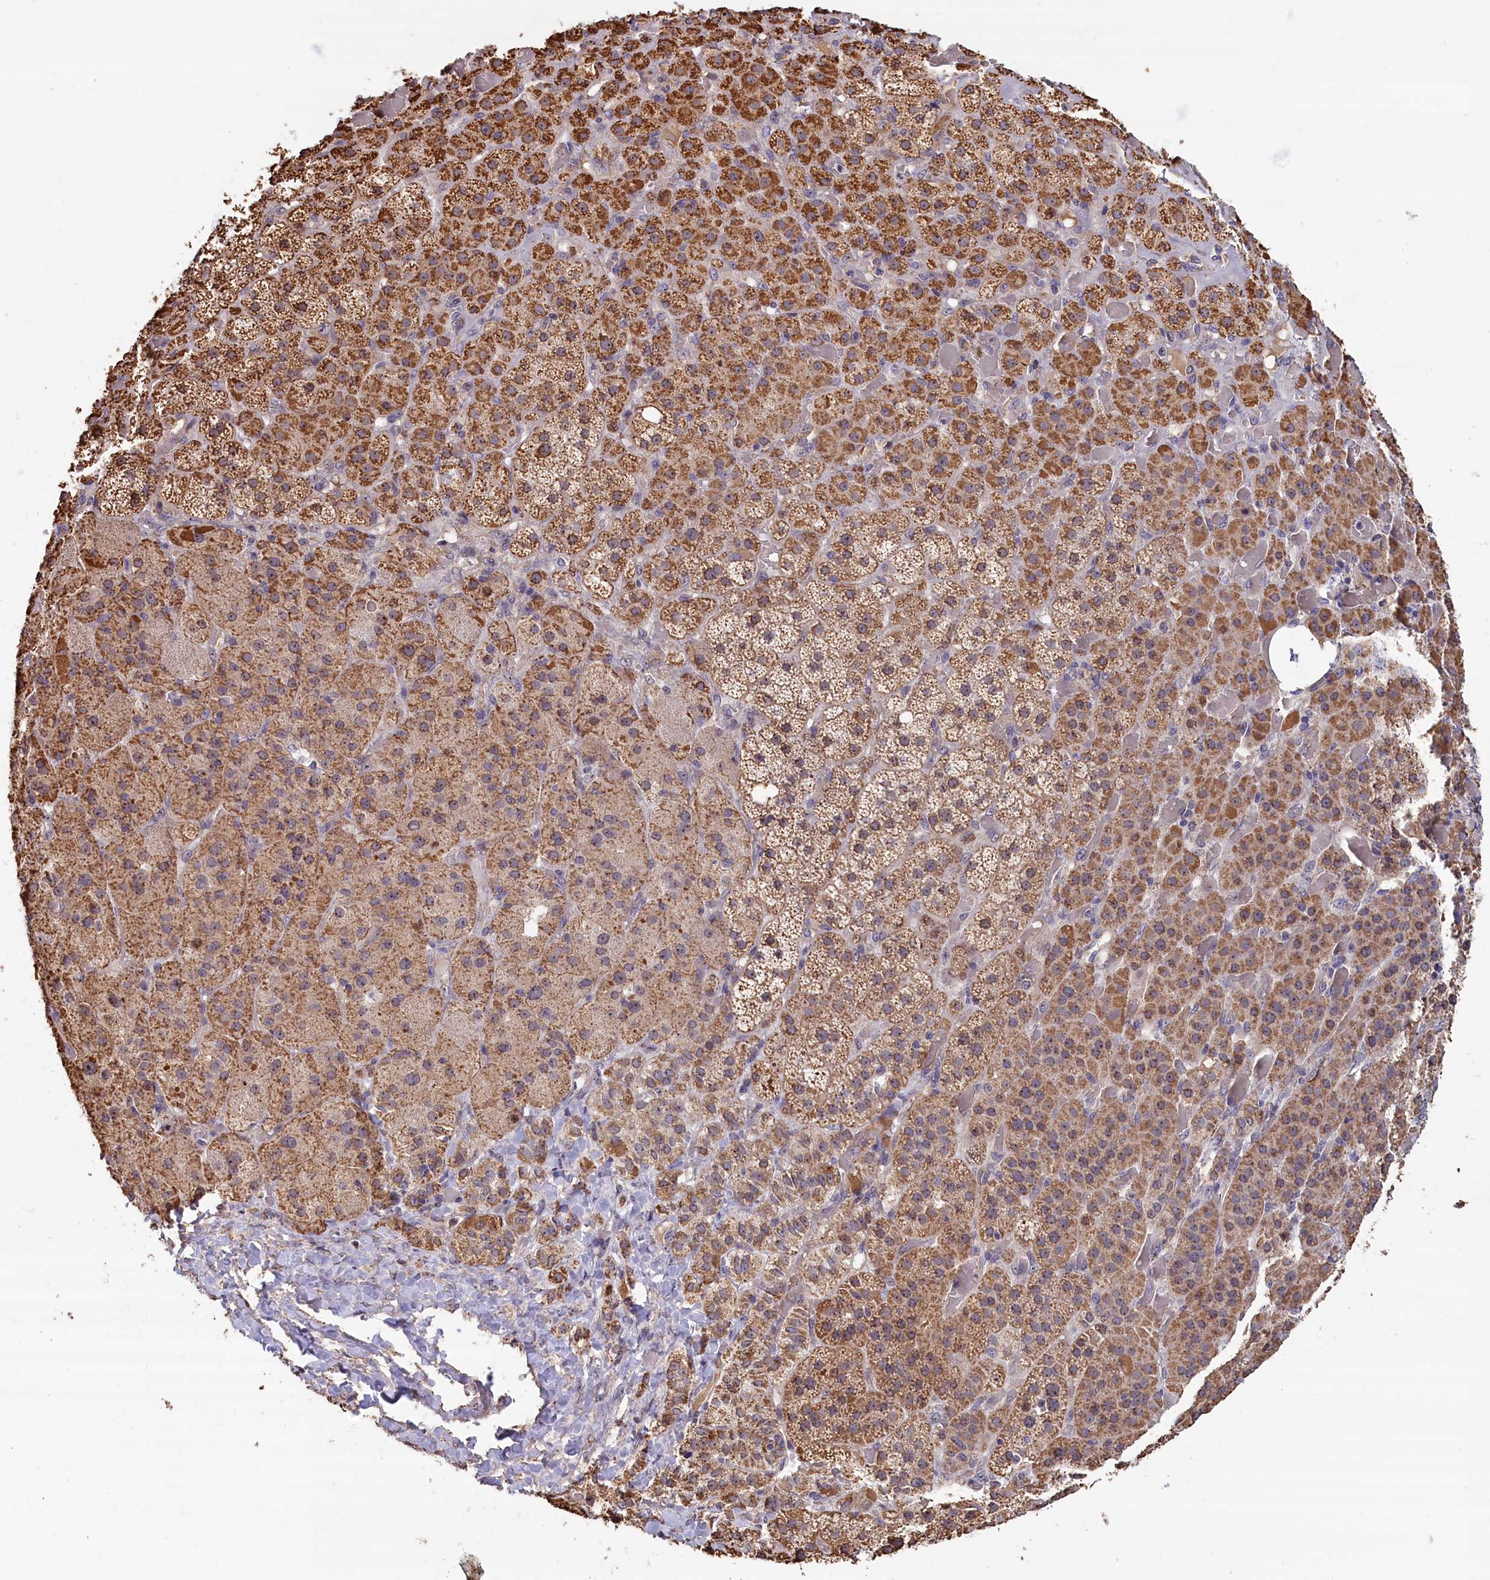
{"staining": {"intensity": "moderate", "quantity": ">75%", "location": "cytoplasmic/membranous"}, "tissue": "adrenal gland", "cell_type": "Glandular cells", "image_type": "normal", "snomed": [{"axis": "morphology", "description": "Normal tissue, NOS"}, {"axis": "topography", "description": "Adrenal gland"}], "caption": "DAB (3,3'-diaminobenzidine) immunohistochemical staining of unremarkable adrenal gland displays moderate cytoplasmic/membranous protein staining in about >75% of glandular cells. (brown staining indicates protein expression, while blue staining denotes nuclei).", "gene": "ENSG00000269825", "patient": {"sex": "male", "age": 57}}